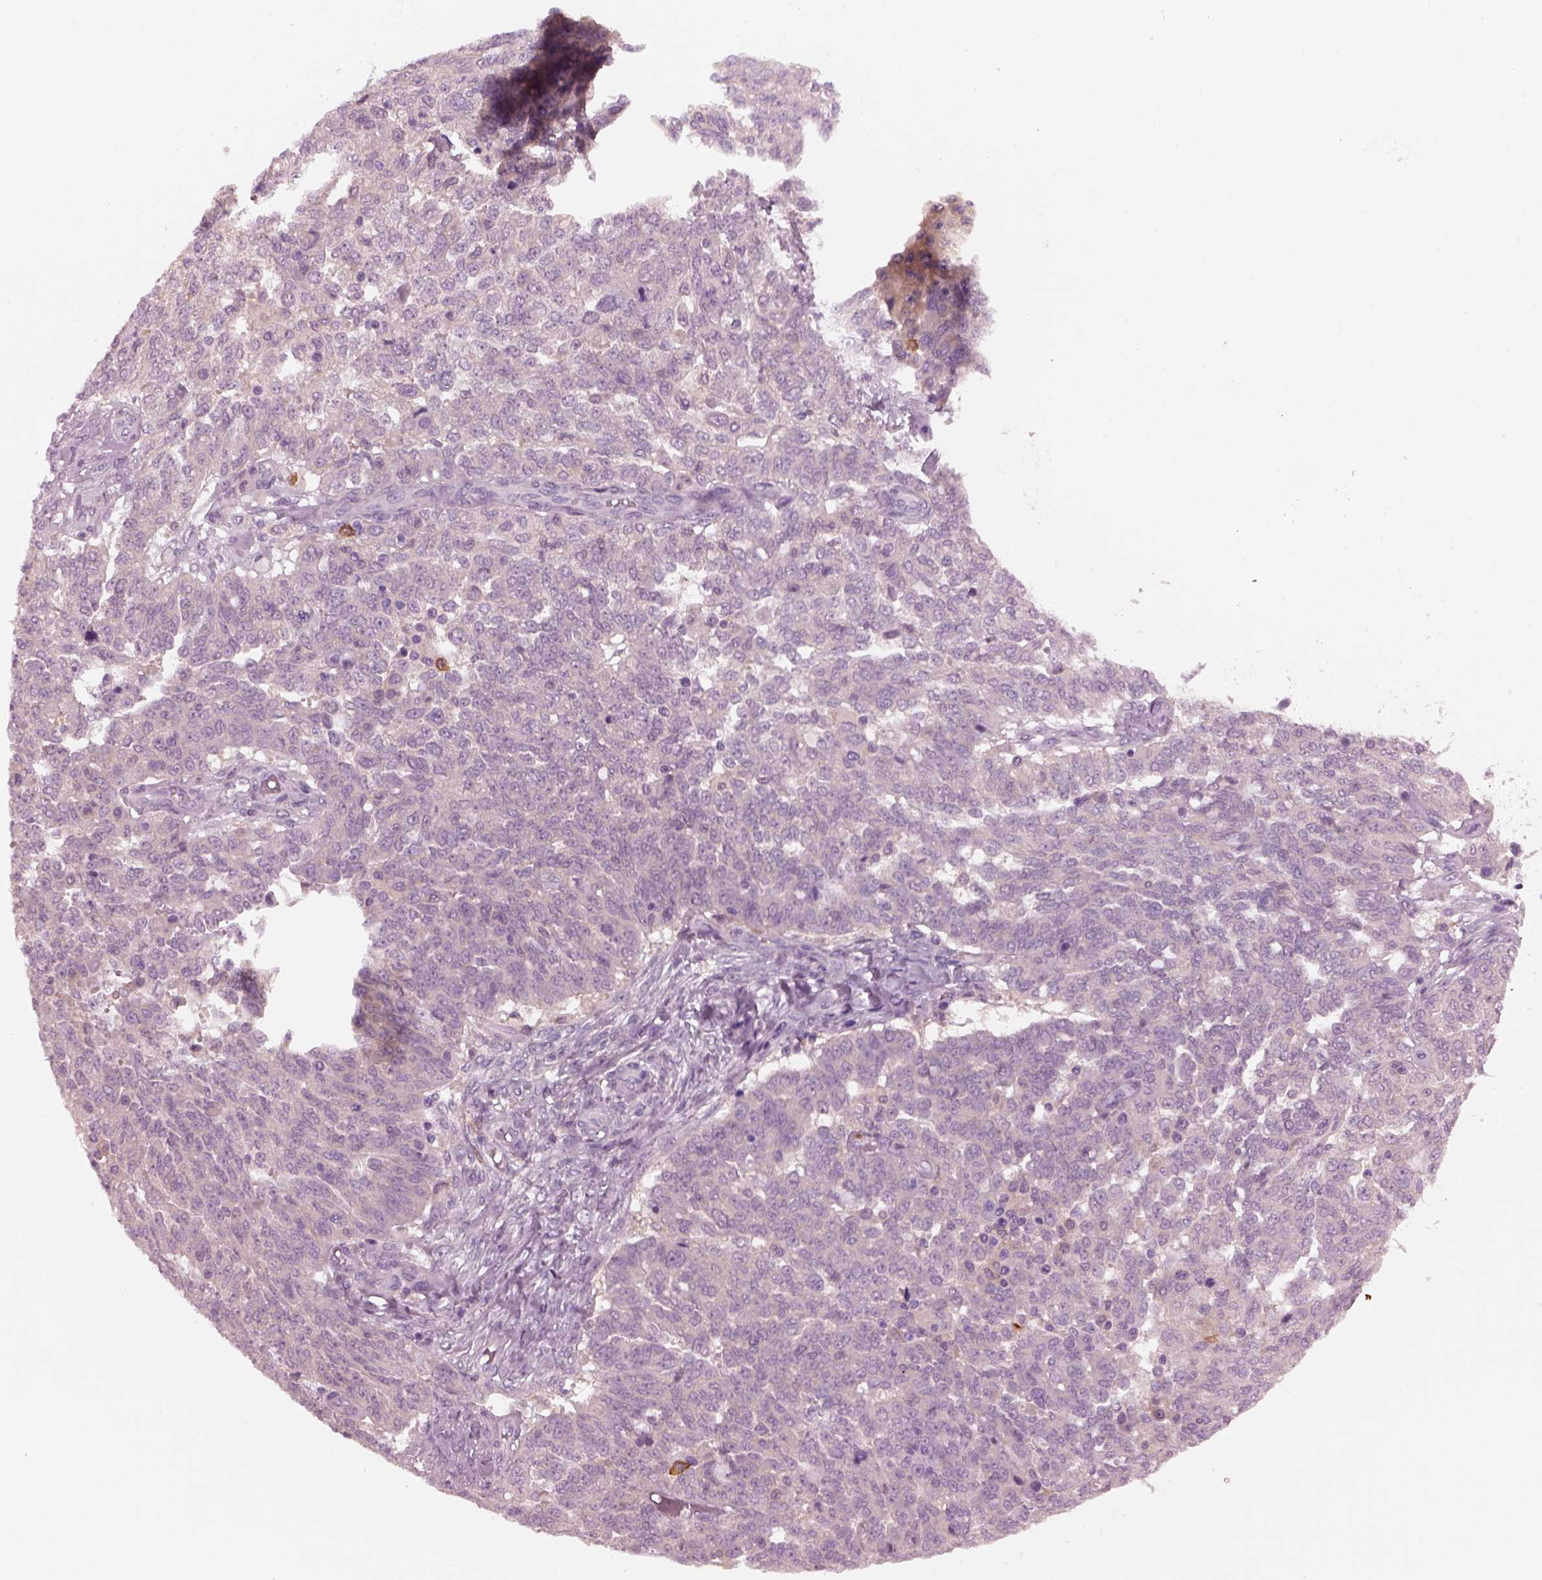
{"staining": {"intensity": "negative", "quantity": "none", "location": "none"}, "tissue": "ovarian cancer", "cell_type": "Tumor cells", "image_type": "cancer", "snomed": [{"axis": "morphology", "description": "Cystadenocarcinoma, serous, NOS"}, {"axis": "topography", "description": "Ovary"}], "caption": "The immunohistochemistry image has no significant staining in tumor cells of serous cystadenocarcinoma (ovarian) tissue.", "gene": "SHTN1", "patient": {"sex": "female", "age": 67}}